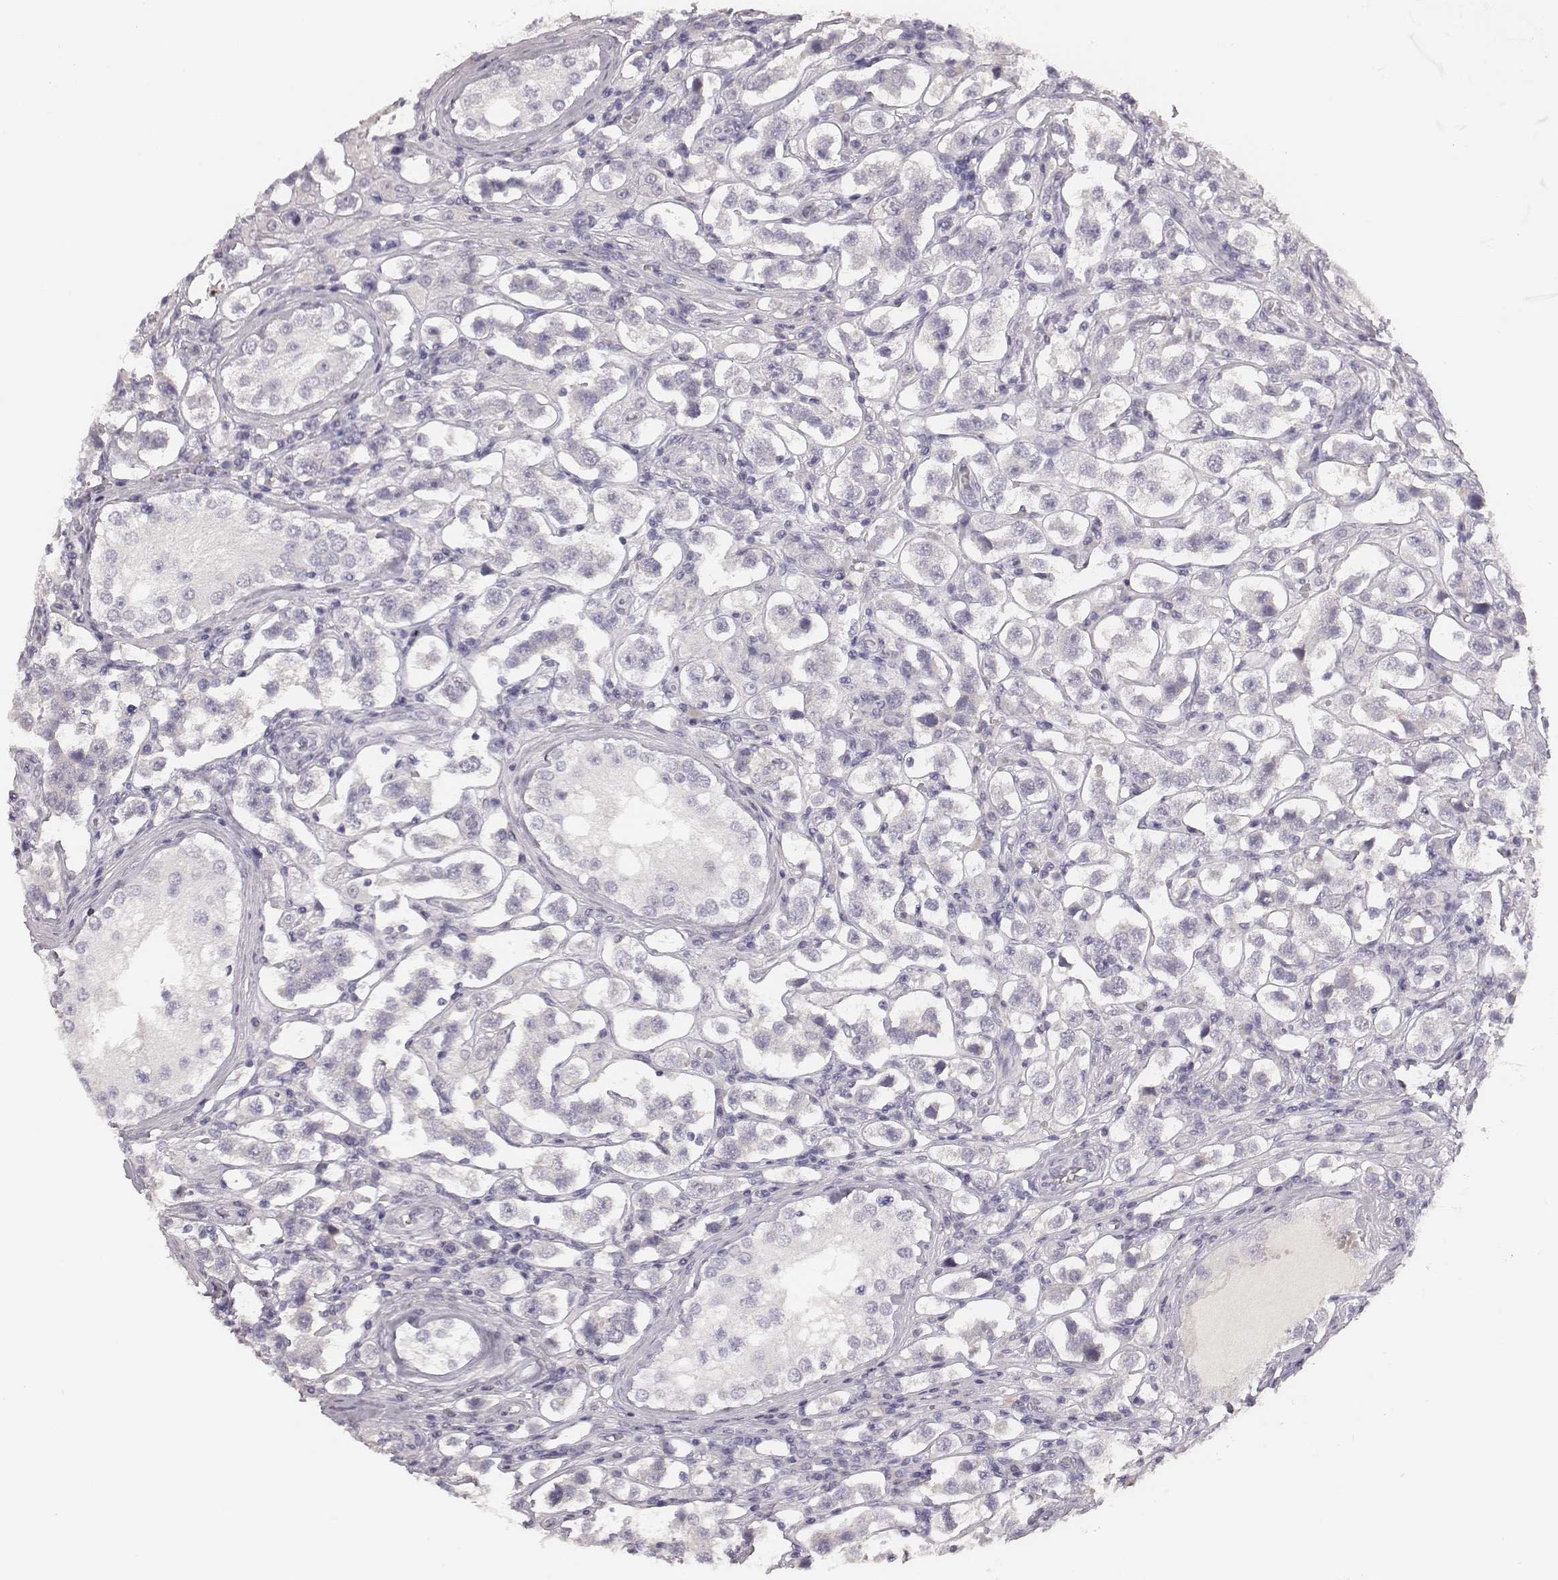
{"staining": {"intensity": "negative", "quantity": "none", "location": "none"}, "tissue": "testis cancer", "cell_type": "Tumor cells", "image_type": "cancer", "snomed": [{"axis": "morphology", "description": "Seminoma, NOS"}, {"axis": "topography", "description": "Testis"}], "caption": "Immunohistochemical staining of testis cancer displays no significant expression in tumor cells. (DAB immunohistochemistry, high magnification).", "gene": "MYH6", "patient": {"sex": "male", "age": 37}}